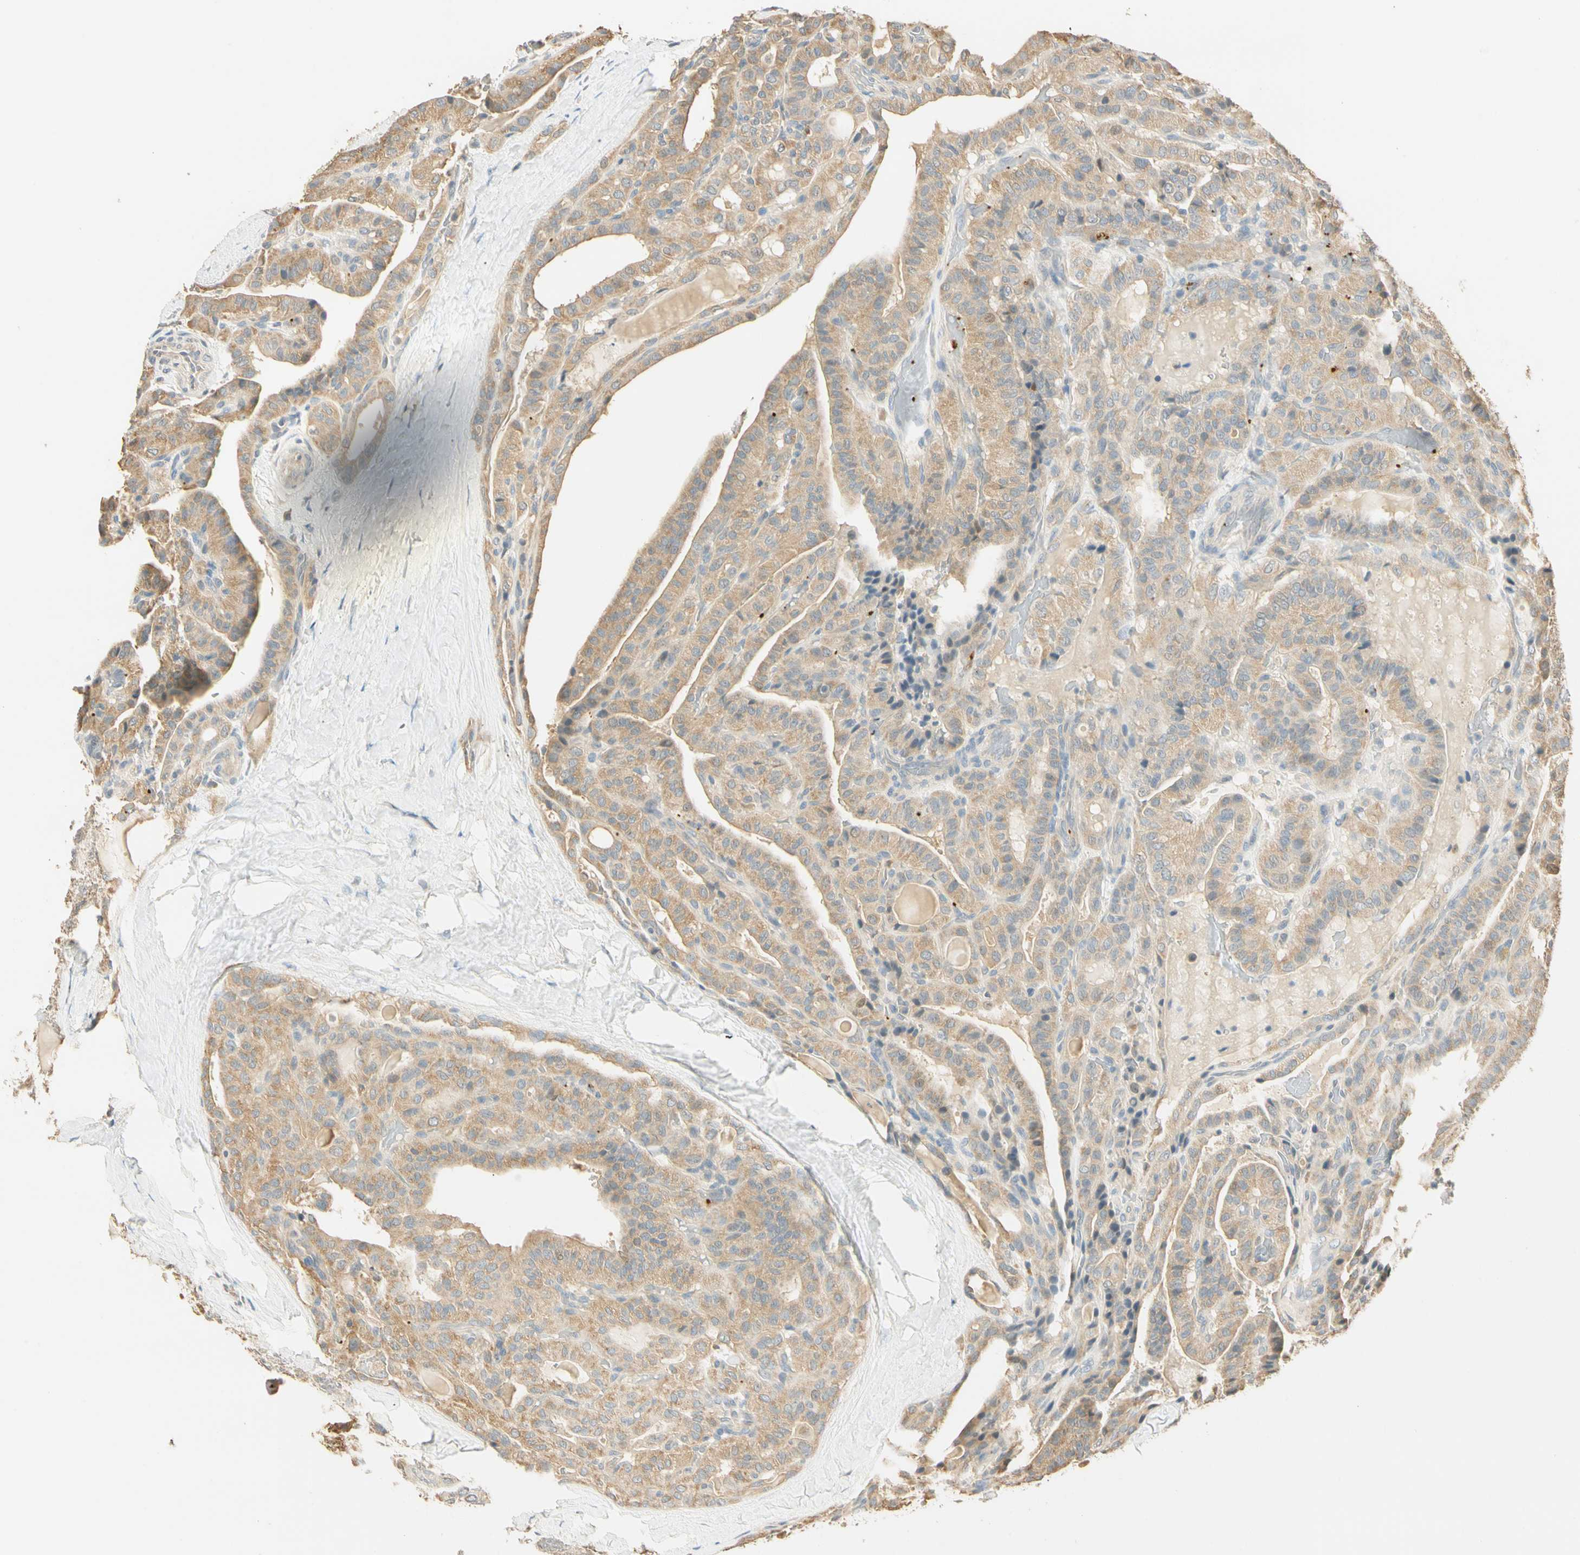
{"staining": {"intensity": "moderate", "quantity": ">75%", "location": "cytoplasmic/membranous"}, "tissue": "thyroid cancer", "cell_type": "Tumor cells", "image_type": "cancer", "snomed": [{"axis": "morphology", "description": "Papillary adenocarcinoma, NOS"}, {"axis": "topography", "description": "Thyroid gland"}], "caption": "Human thyroid cancer stained for a protein (brown) exhibits moderate cytoplasmic/membranous positive positivity in about >75% of tumor cells.", "gene": "RAD18", "patient": {"sex": "male", "age": 77}}